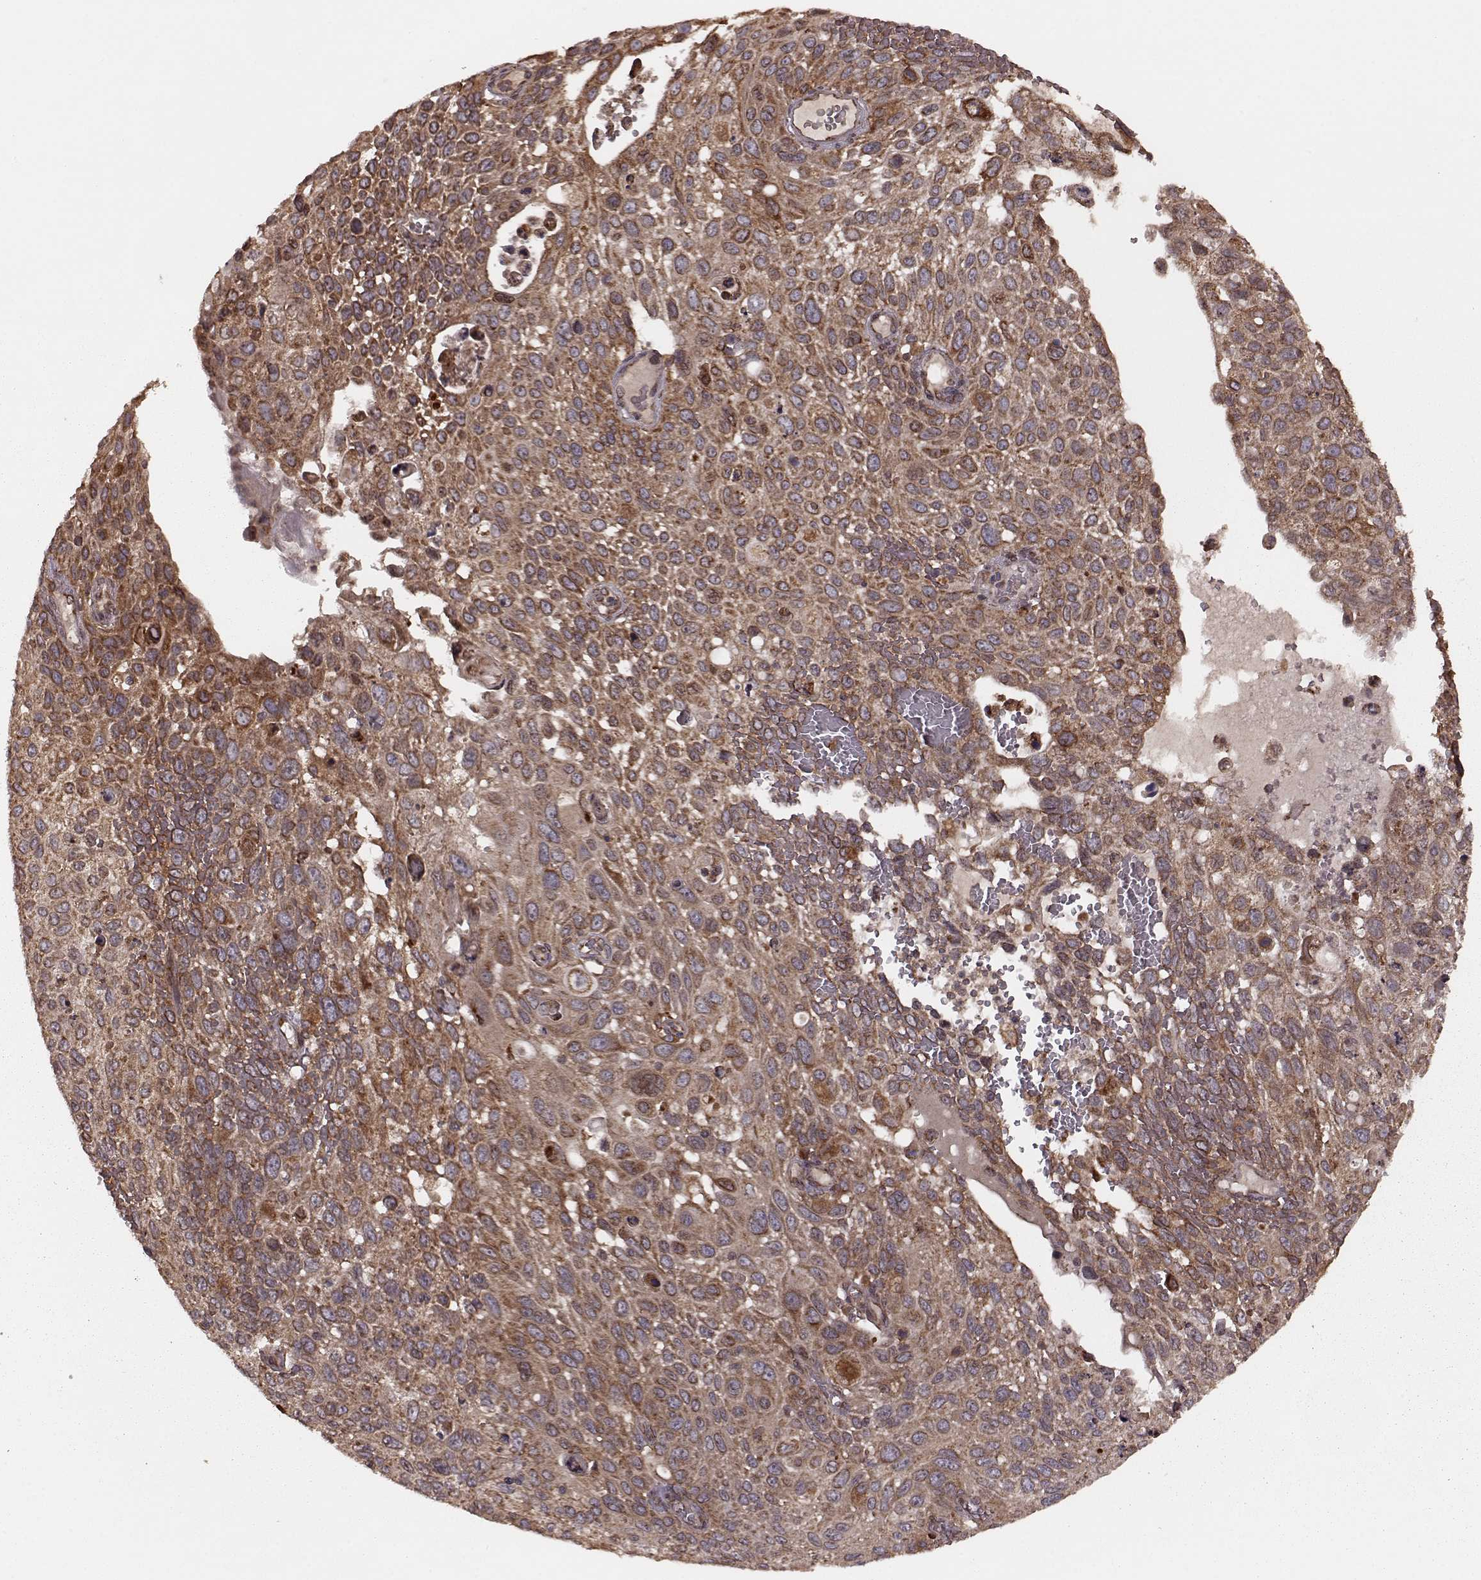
{"staining": {"intensity": "strong", "quantity": ">75%", "location": "cytoplasmic/membranous"}, "tissue": "cervical cancer", "cell_type": "Tumor cells", "image_type": "cancer", "snomed": [{"axis": "morphology", "description": "Squamous cell carcinoma, NOS"}, {"axis": "topography", "description": "Cervix"}], "caption": "Cervical cancer (squamous cell carcinoma) stained with immunohistochemistry shows strong cytoplasmic/membranous expression in approximately >75% of tumor cells. (DAB IHC, brown staining for protein, blue staining for nuclei).", "gene": "AGPAT1", "patient": {"sex": "female", "age": 70}}